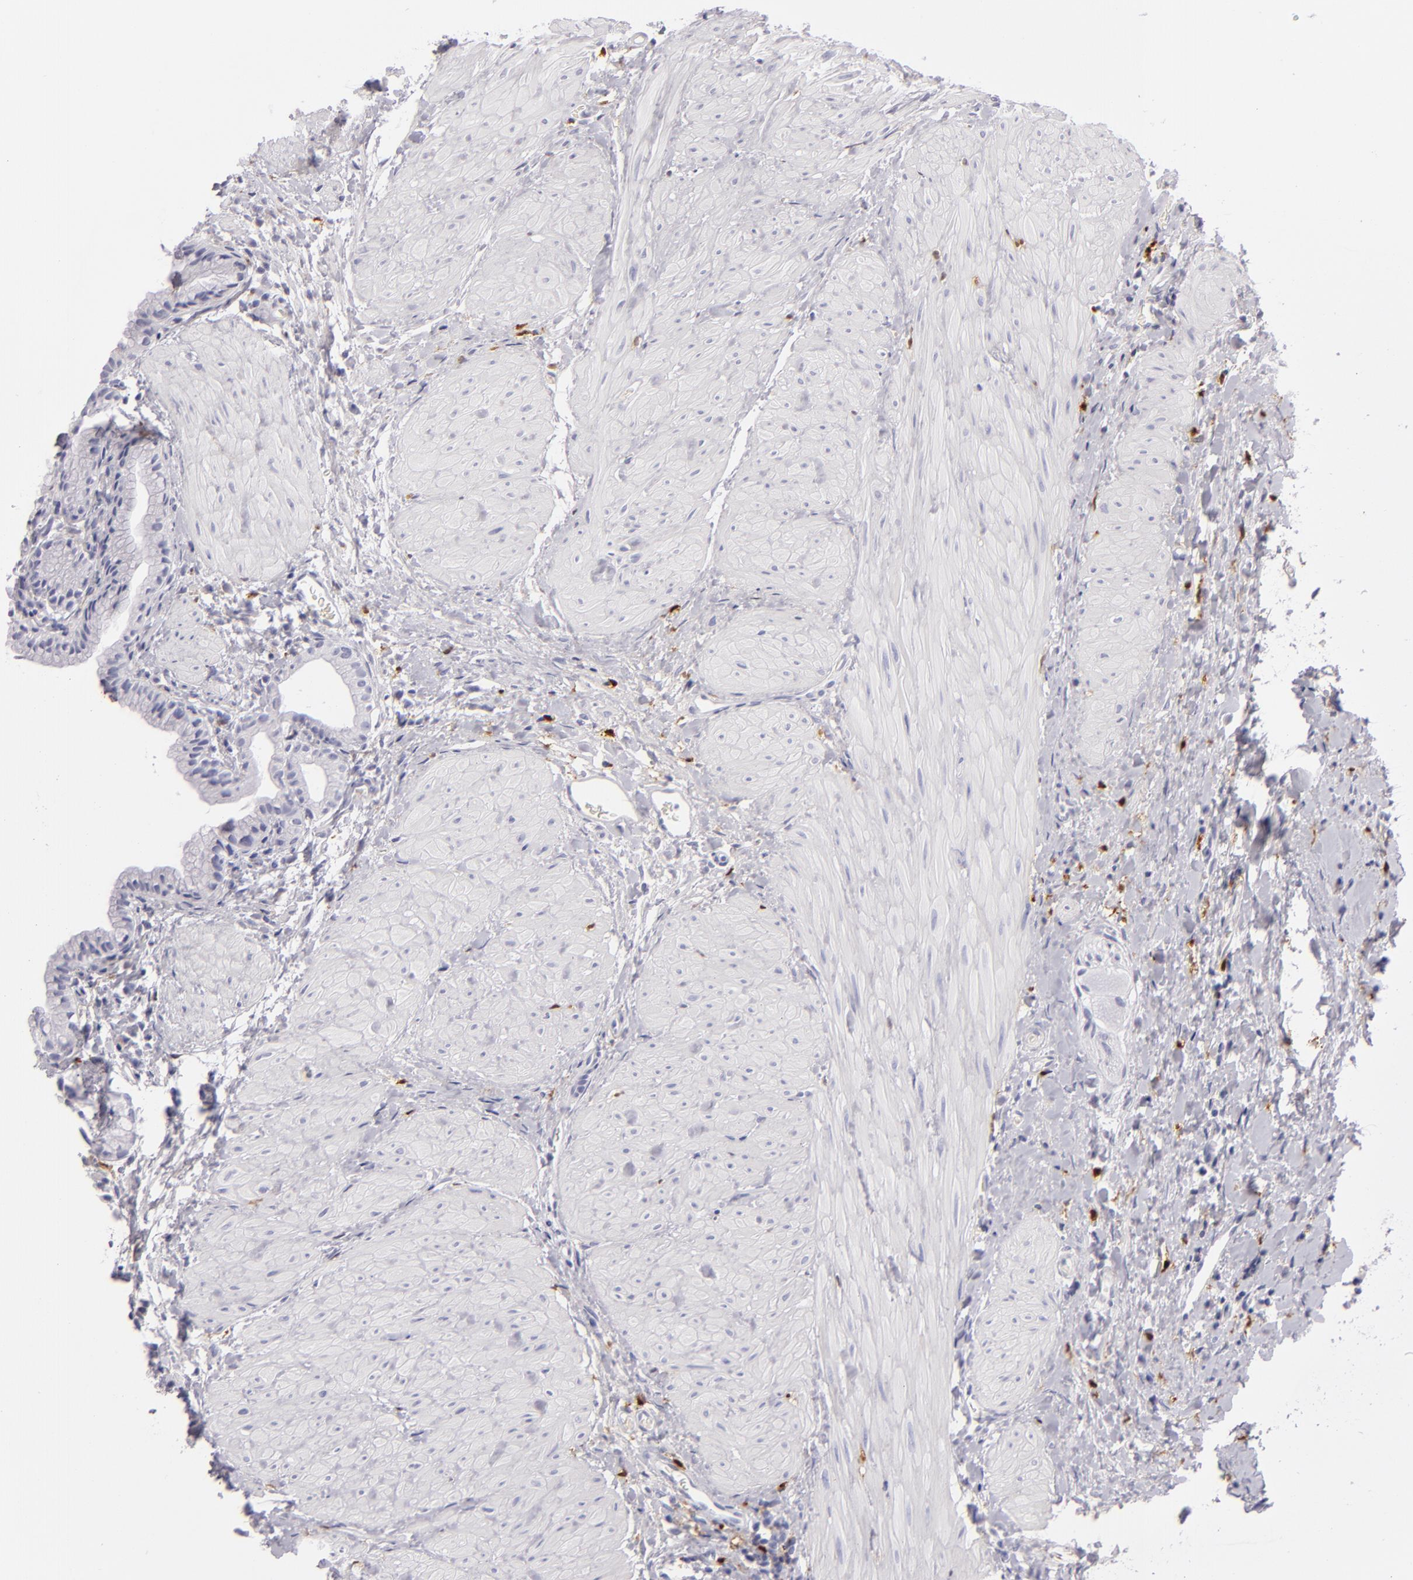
{"staining": {"intensity": "negative", "quantity": "none", "location": "none"}, "tissue": "gallbladder", "cell_type": "Glandular cells", "image_type": "normal", "snomed": [{"axis": "morphology", "description": "Normal tissue, NOS"}, {"axis": "morphology", "description": "Inflammation, NOS"}, {"axis": "topography", "description": "Gallbladder"}], "caption": "DAB (3,3'-diaminobenzidine) immunohistochemical staining of benign gallbladder reveals no significant positivity in glandular cells.", "gene": "F13A1", "patient": {"sex": "male", "age": 66}}